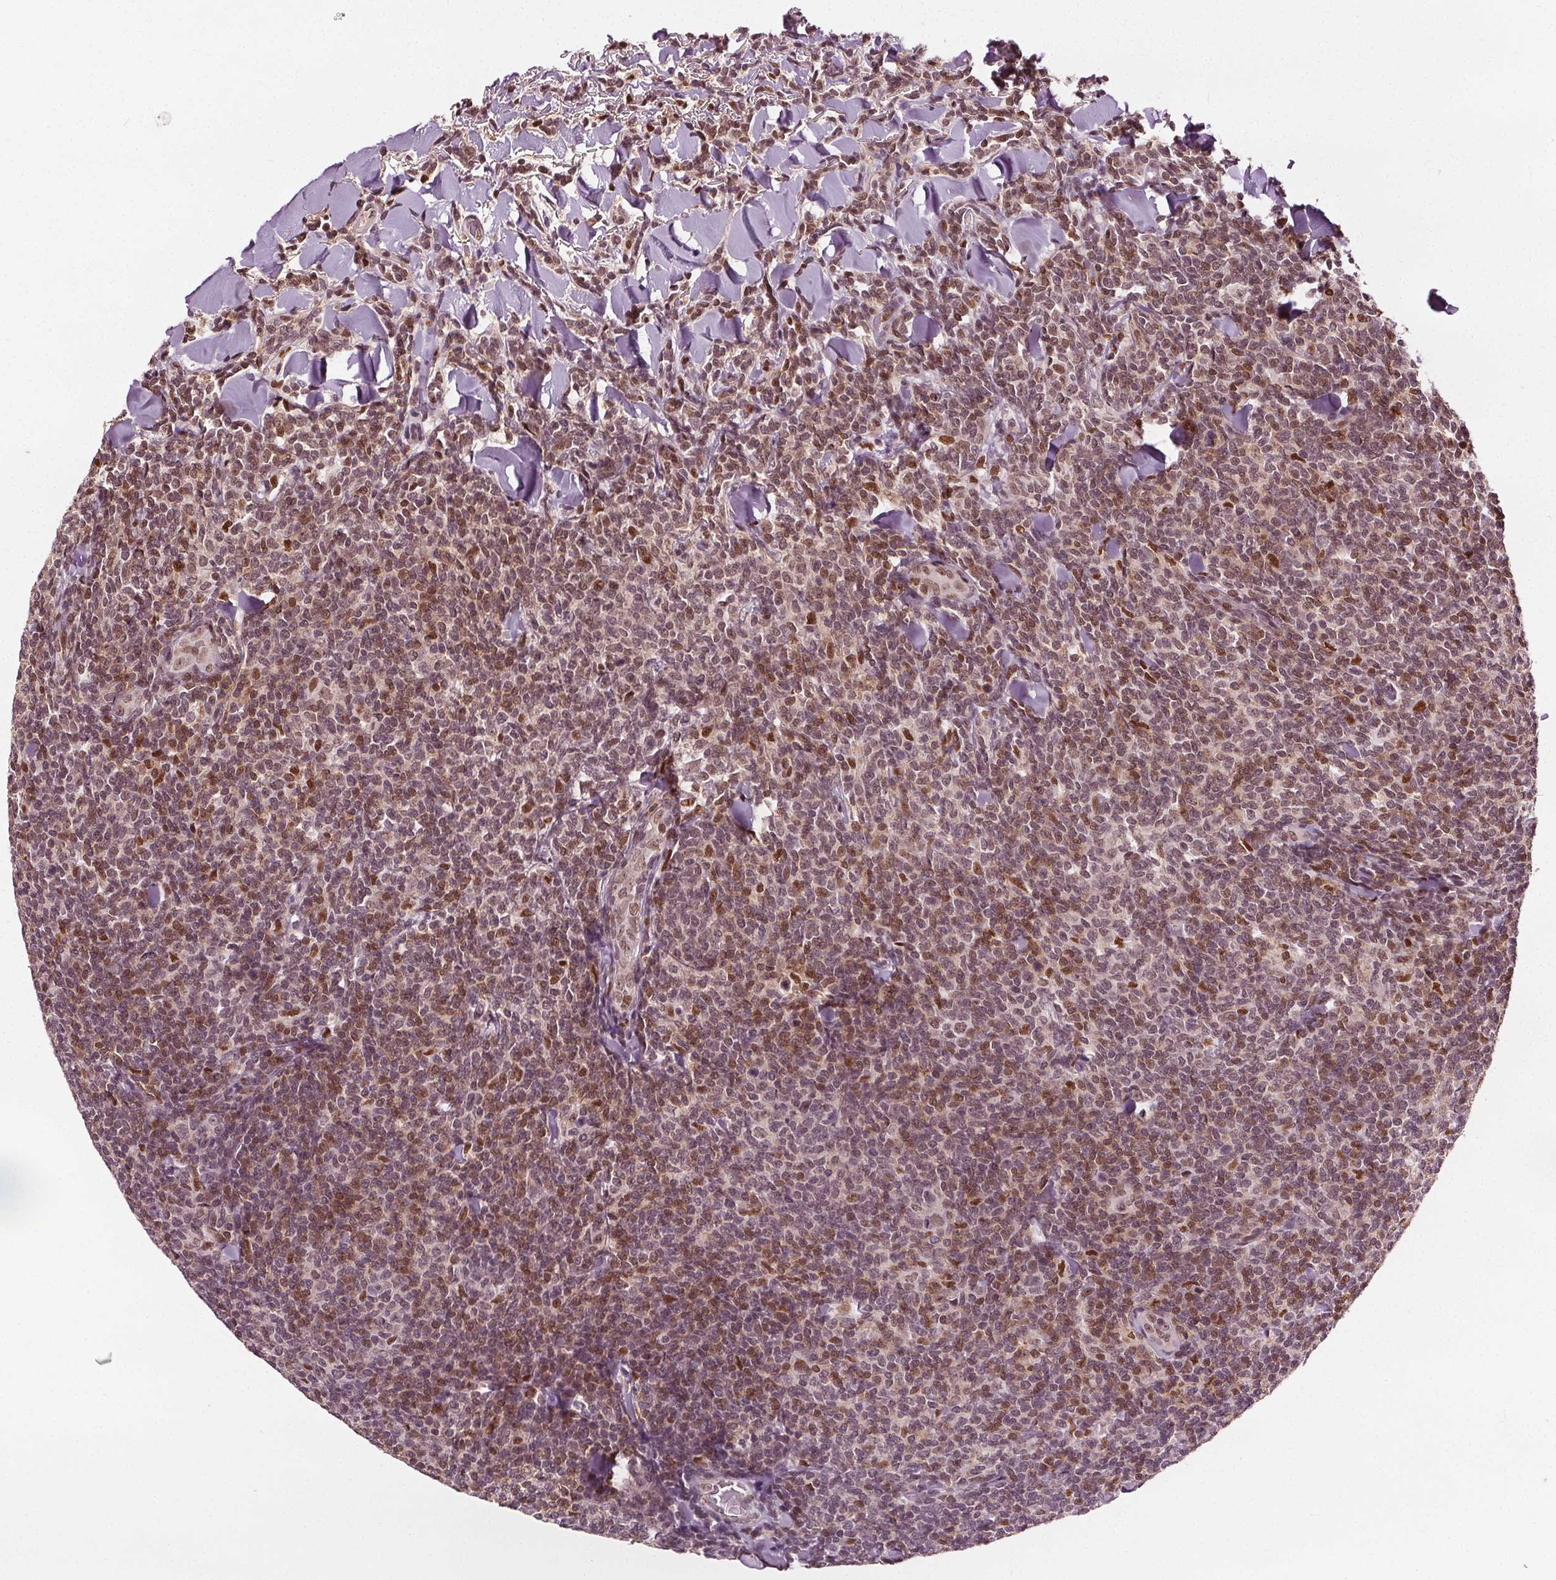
{"staining": {"intensity": "moderate", "quantity": "25%-75%", "location": "nuclear"}, "tissue": "lymphoma", "cell_type": "Tumor cells", "image_type": "cancer", "snomed": [{"axis": "morphology", "description": "Malignant lymphoma, non-Hodgkin's type, Low grade"}, {"axis": "topography", "description": "Lymph node"}], "caption": "A histopathology image of human malignant lymphoma, non-Hodgkin's type (low-grade) stained for a protein reveals moderate nuclear brown staining in tumor cells.", "gene": "DDX11", "patient": {"sex": "female", "age": 56}}